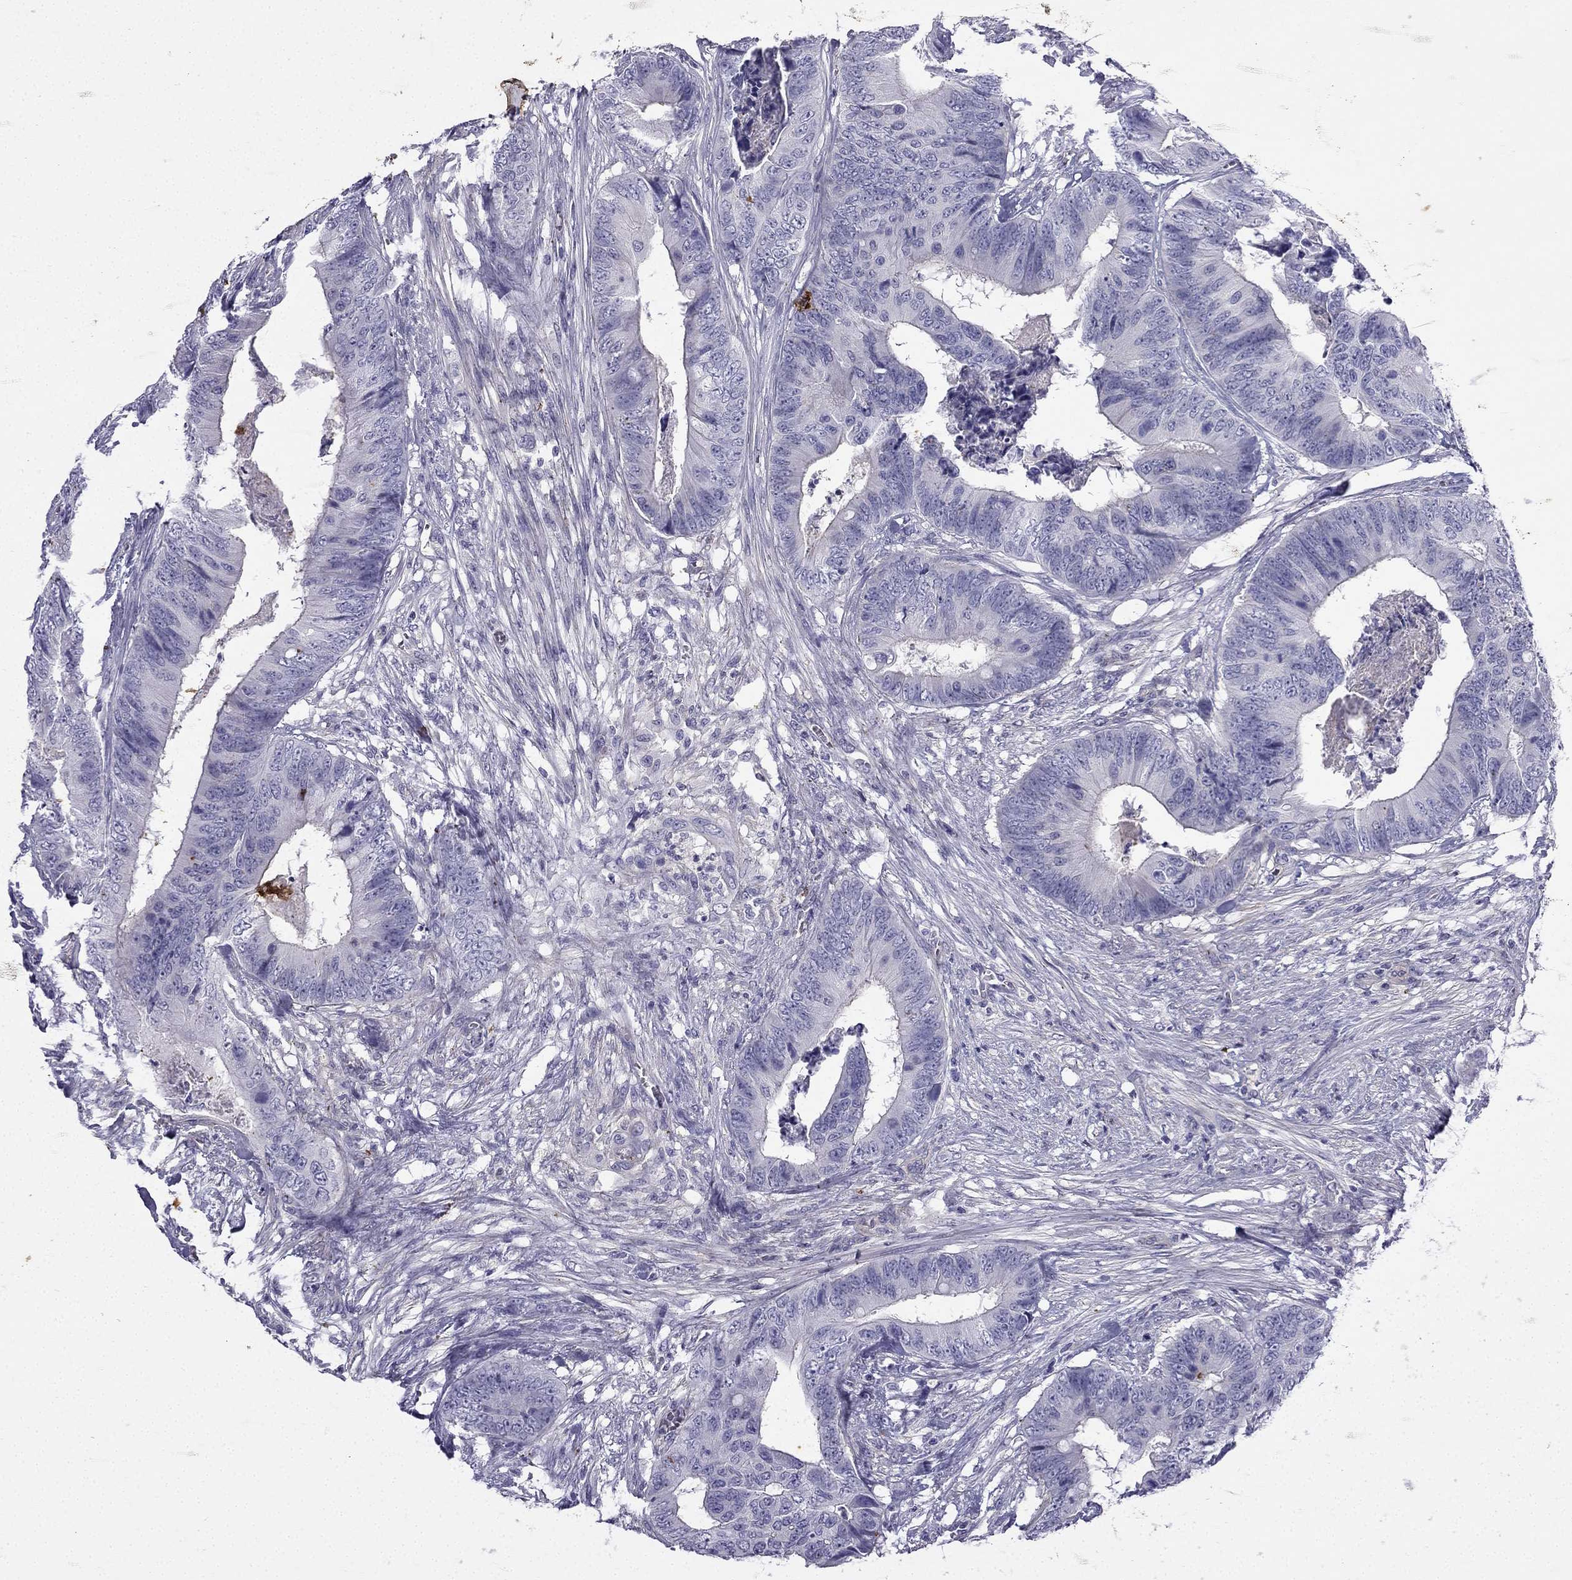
{"staining": {"intensity": "negative", "quantity": "none", "location": "none"}, "tissue": "colorectal cancer", "cell_type": "Tumor cells", "image_type": "cancer", "snomed": [{"axis": "morphology", "description": "Adenocarcinoma, NOS"}, {"axis": "topography", "description": "Colon"}], "caption": "IHC image of neoplastic tissue: human colorectal adenocarcinoma stained with DAB (3,3'-diaminobenzidine) shows no significant protein staining in tumor cells.", "gene": "GJA8", "patient": {"sex": "male", "age": 84}}